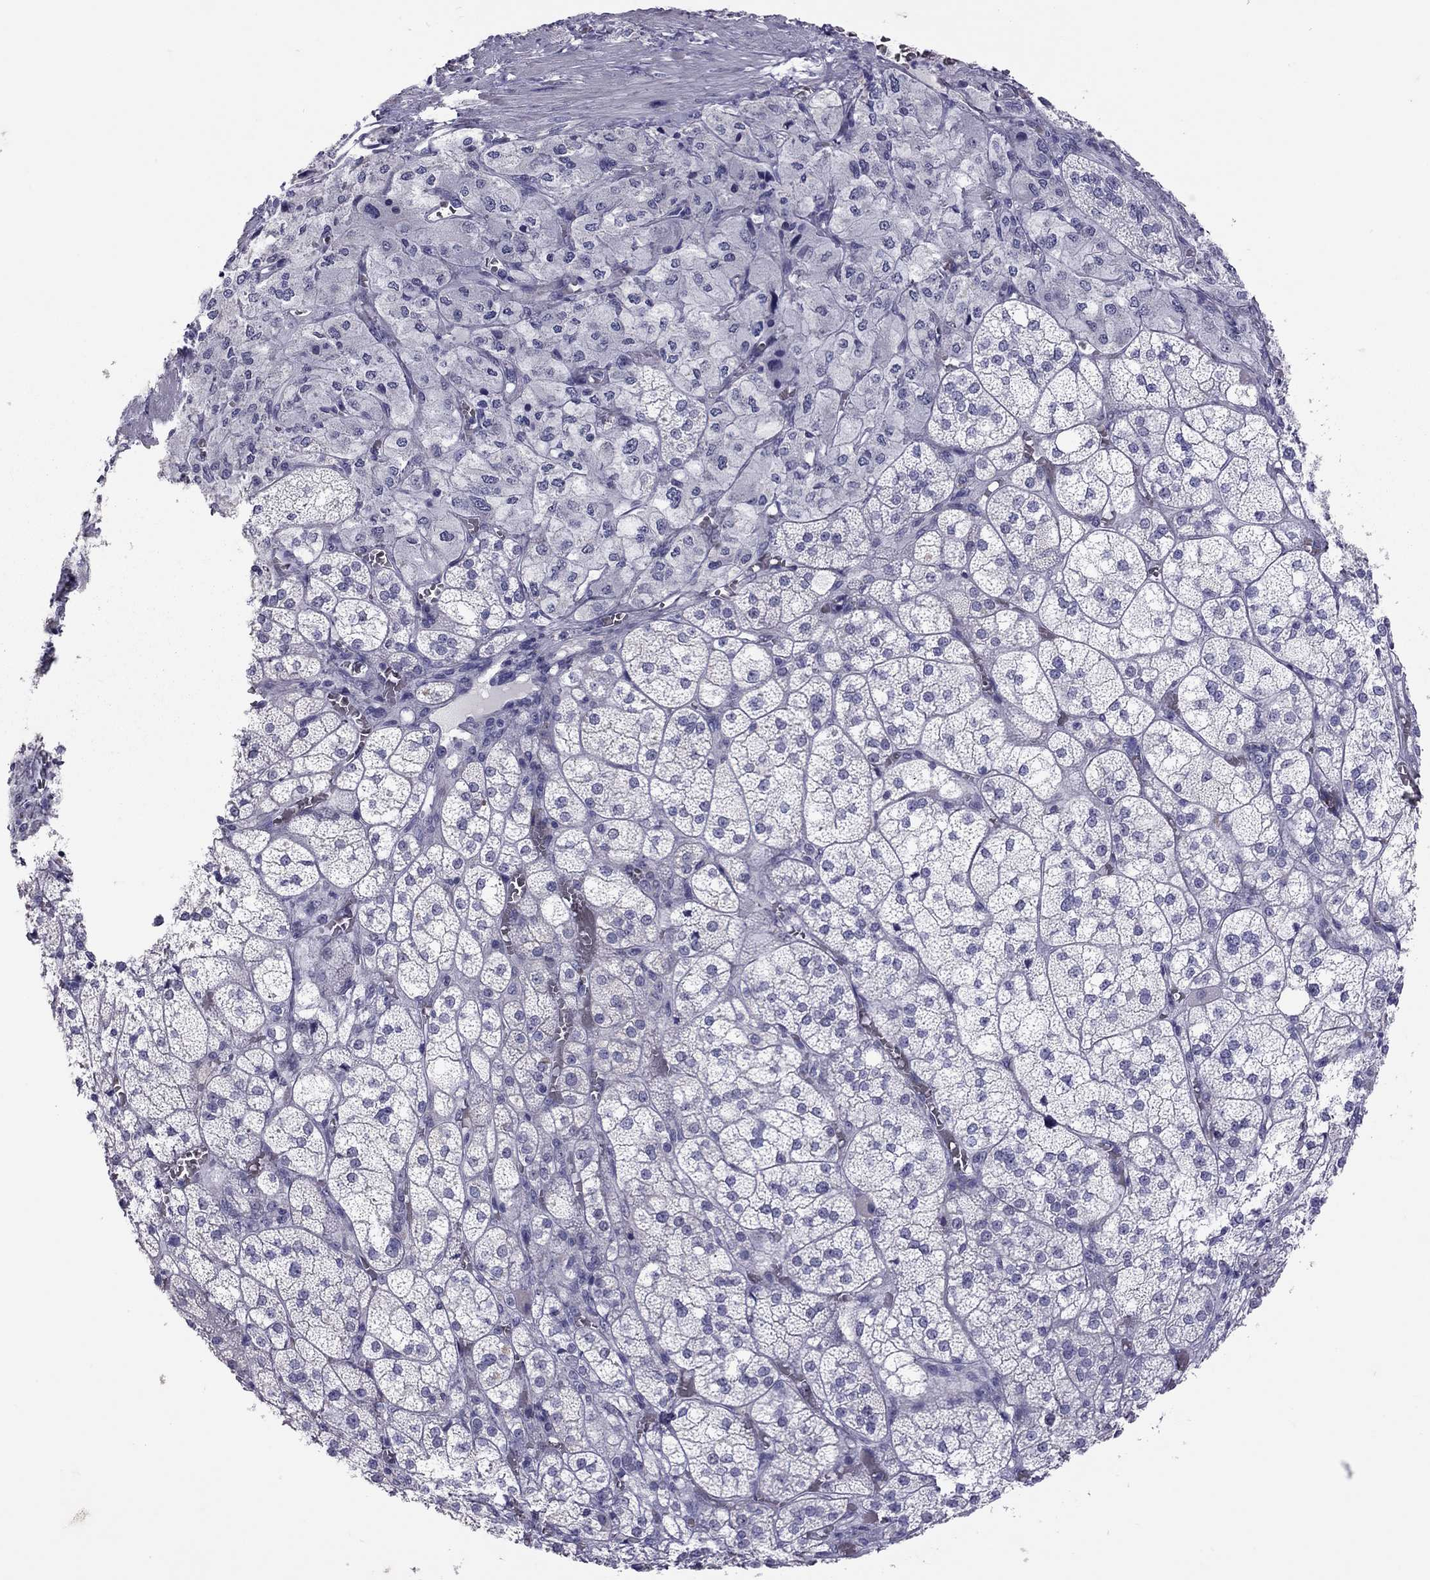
{"staining": {"intensity": "negative", "quantity": "none", "location": "none"}, "tissue": "adrenal gland", "cell_type": "Glandular cells", "image_type": "normal", "snomed": [{"axis": "morphology", "description": "Normal tissue, NOS"}, {"axis": "topography", "description": "Adrenal gland"}], "caption": "Glandular cells show no significant protein expression in unremarkable adrenal gland. (Brightfield microscopy of DAB (3,3'-diaminobenzidine) immunohistochemistry (IHC) at high magnification).", "gene": "MUC16", "patient": {"sex": "female", "age": 60}}